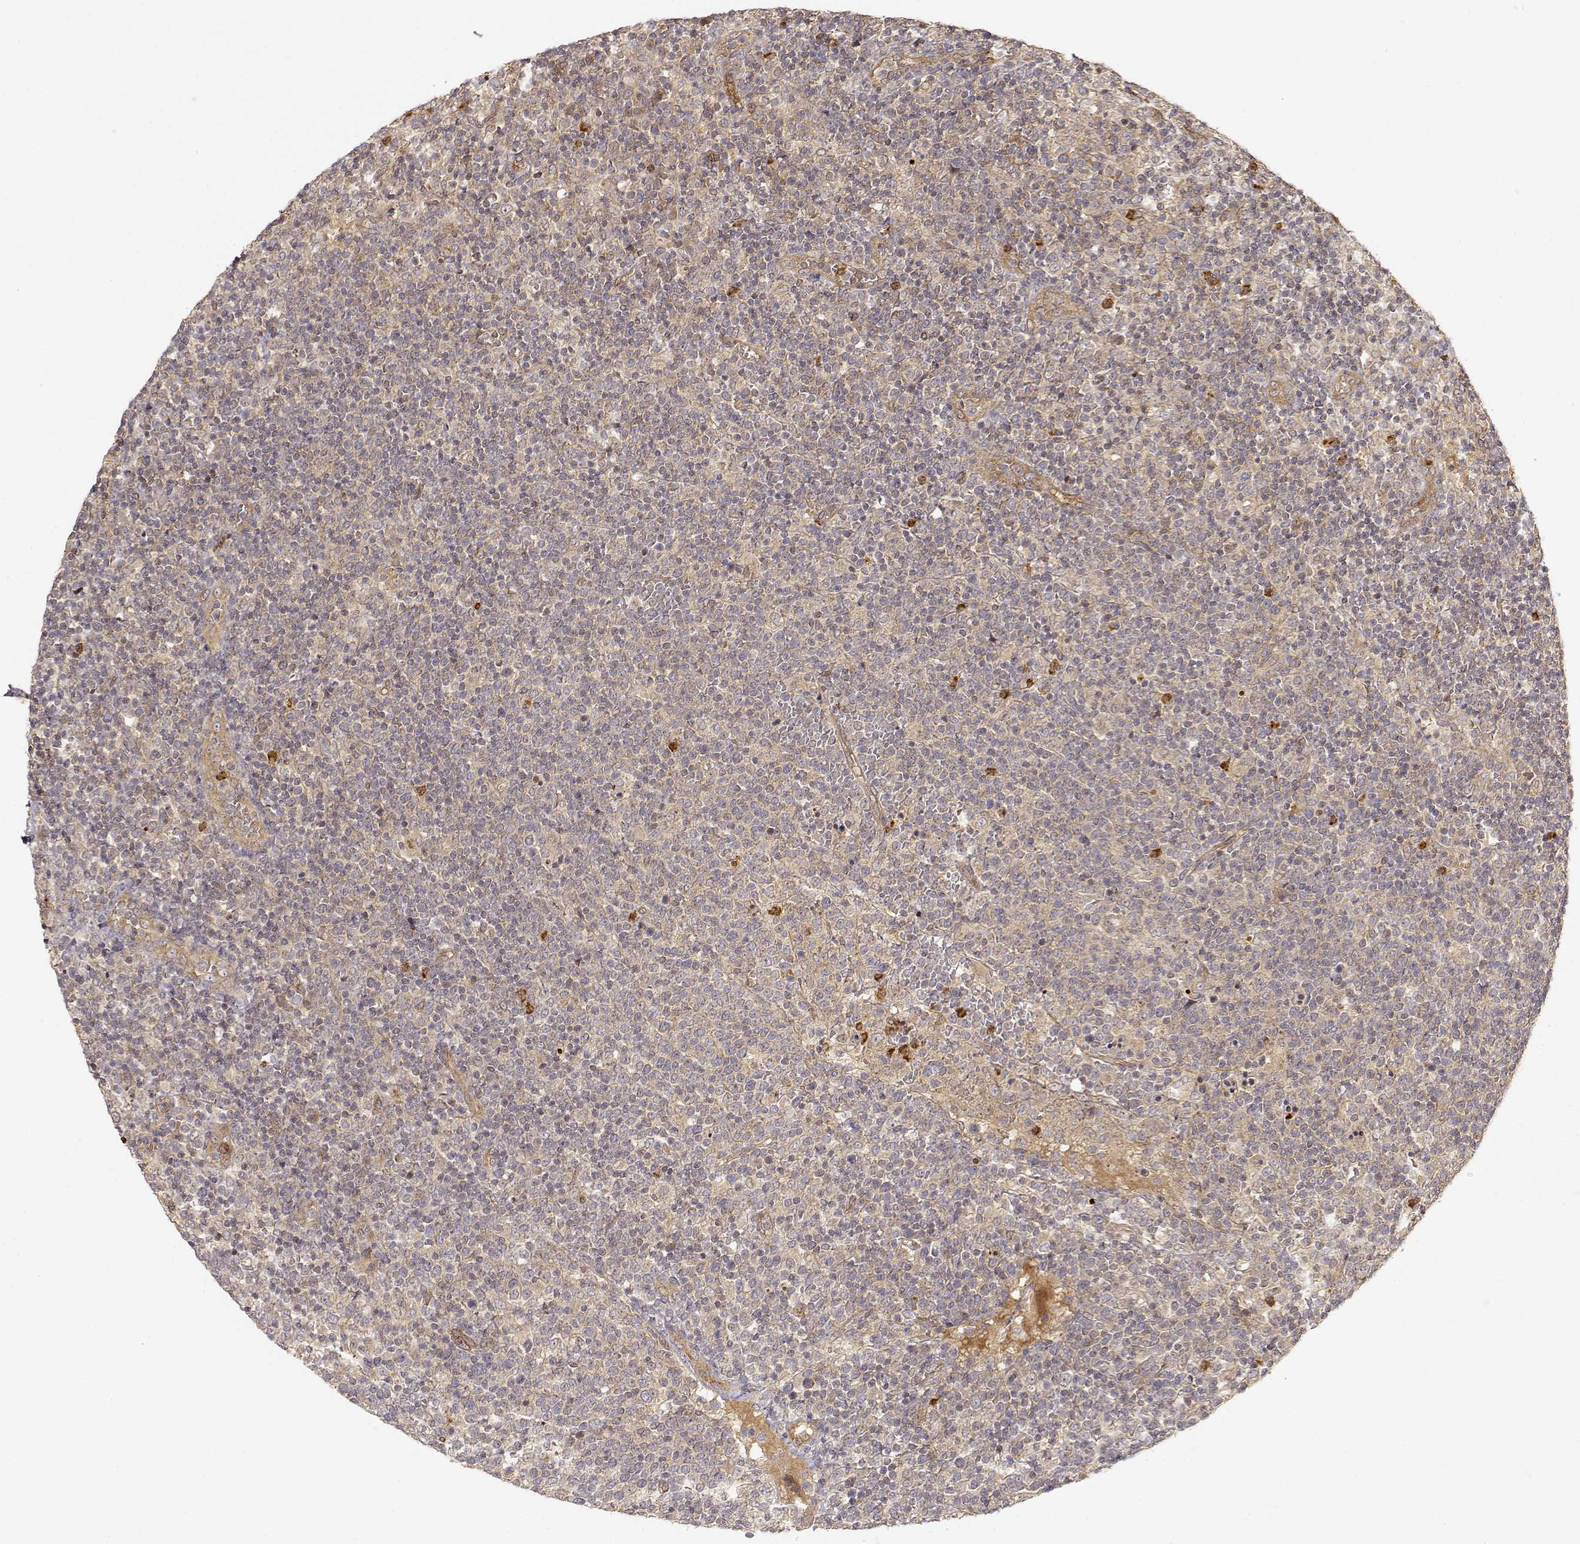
{"staining": {"intensity": "weak", "quantity": ">75%", "location": "cytoplasmic/membranous"}, "tissue": "lymphoma", "cell_type": "Tumor cells", "image_type": "cancer", "snomed": [{"axis": "morphology", "description": "Malignant lymphoma, non-Hodgkin's type, High grade"}, {"axis": "topography", "description": "Lymph node"}], "caption": "High-power microscopy captured an immunohistochemistry photomicrograph of lymphoma, revealing weak cytoplasmic/membranous staining in about >75% of tumor cells.", "gene": "CDK5RAP2", "patient": {"sex": "male", "age": 61}}